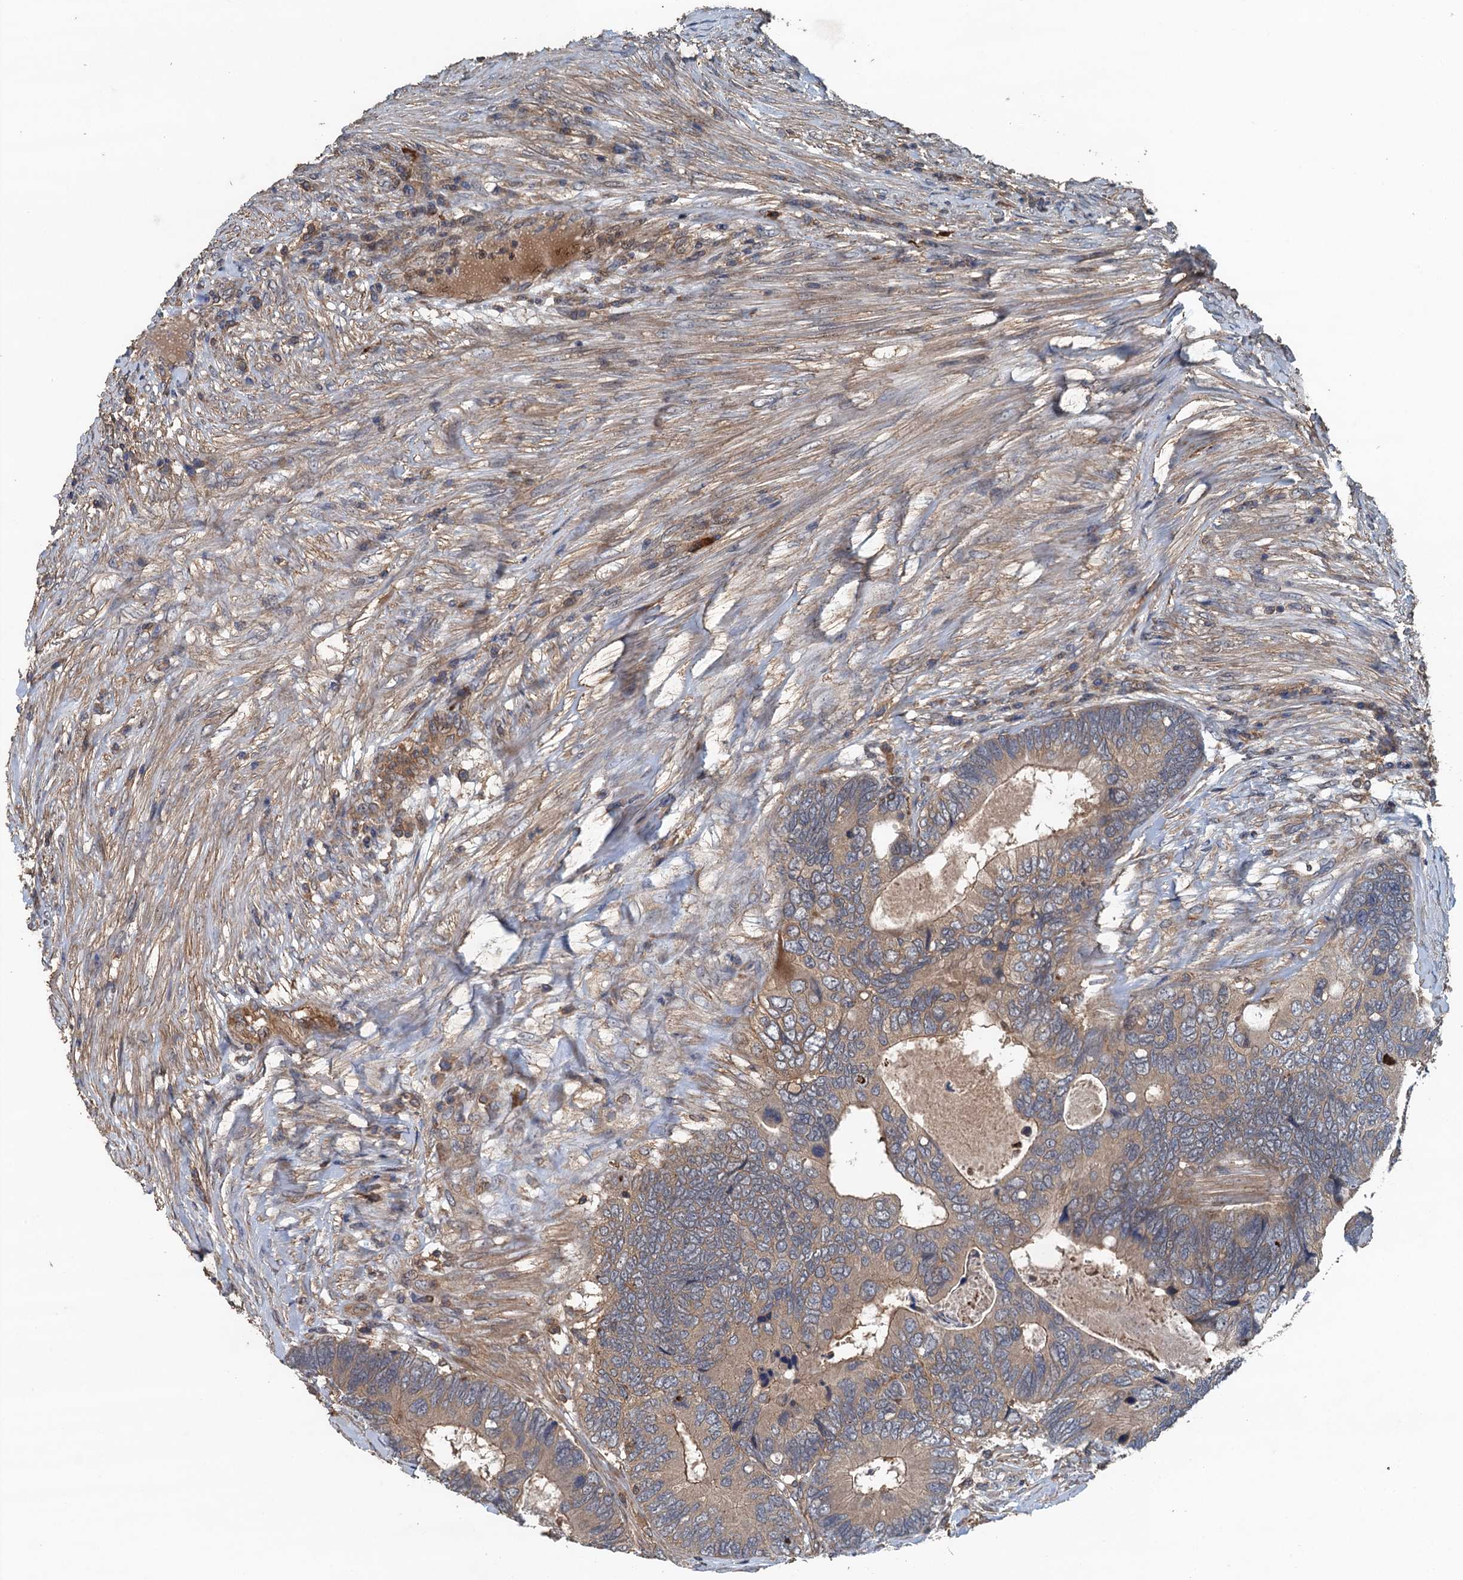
{"staining": {"intensity": "weak", "quantity": ">75%", "location": "cytoplasmic/membranous"}, "tissue": "colorectal cancer", "cell_type": "Tumor cells", "image_type": "cancer", "snomed": [{"axis": "morphology", "description": "Adenocarcinoma, NOS"}, {"axis": "topography", "description": "Colon"}], "caption": "Human colorectal cancer stained with a brown dye reveals weak cytoplasmic/membranous positive expression in approximately >75% of tumor cells.", "gene": "BORCS5", "patient": {"sex": "female", "age": 67}}